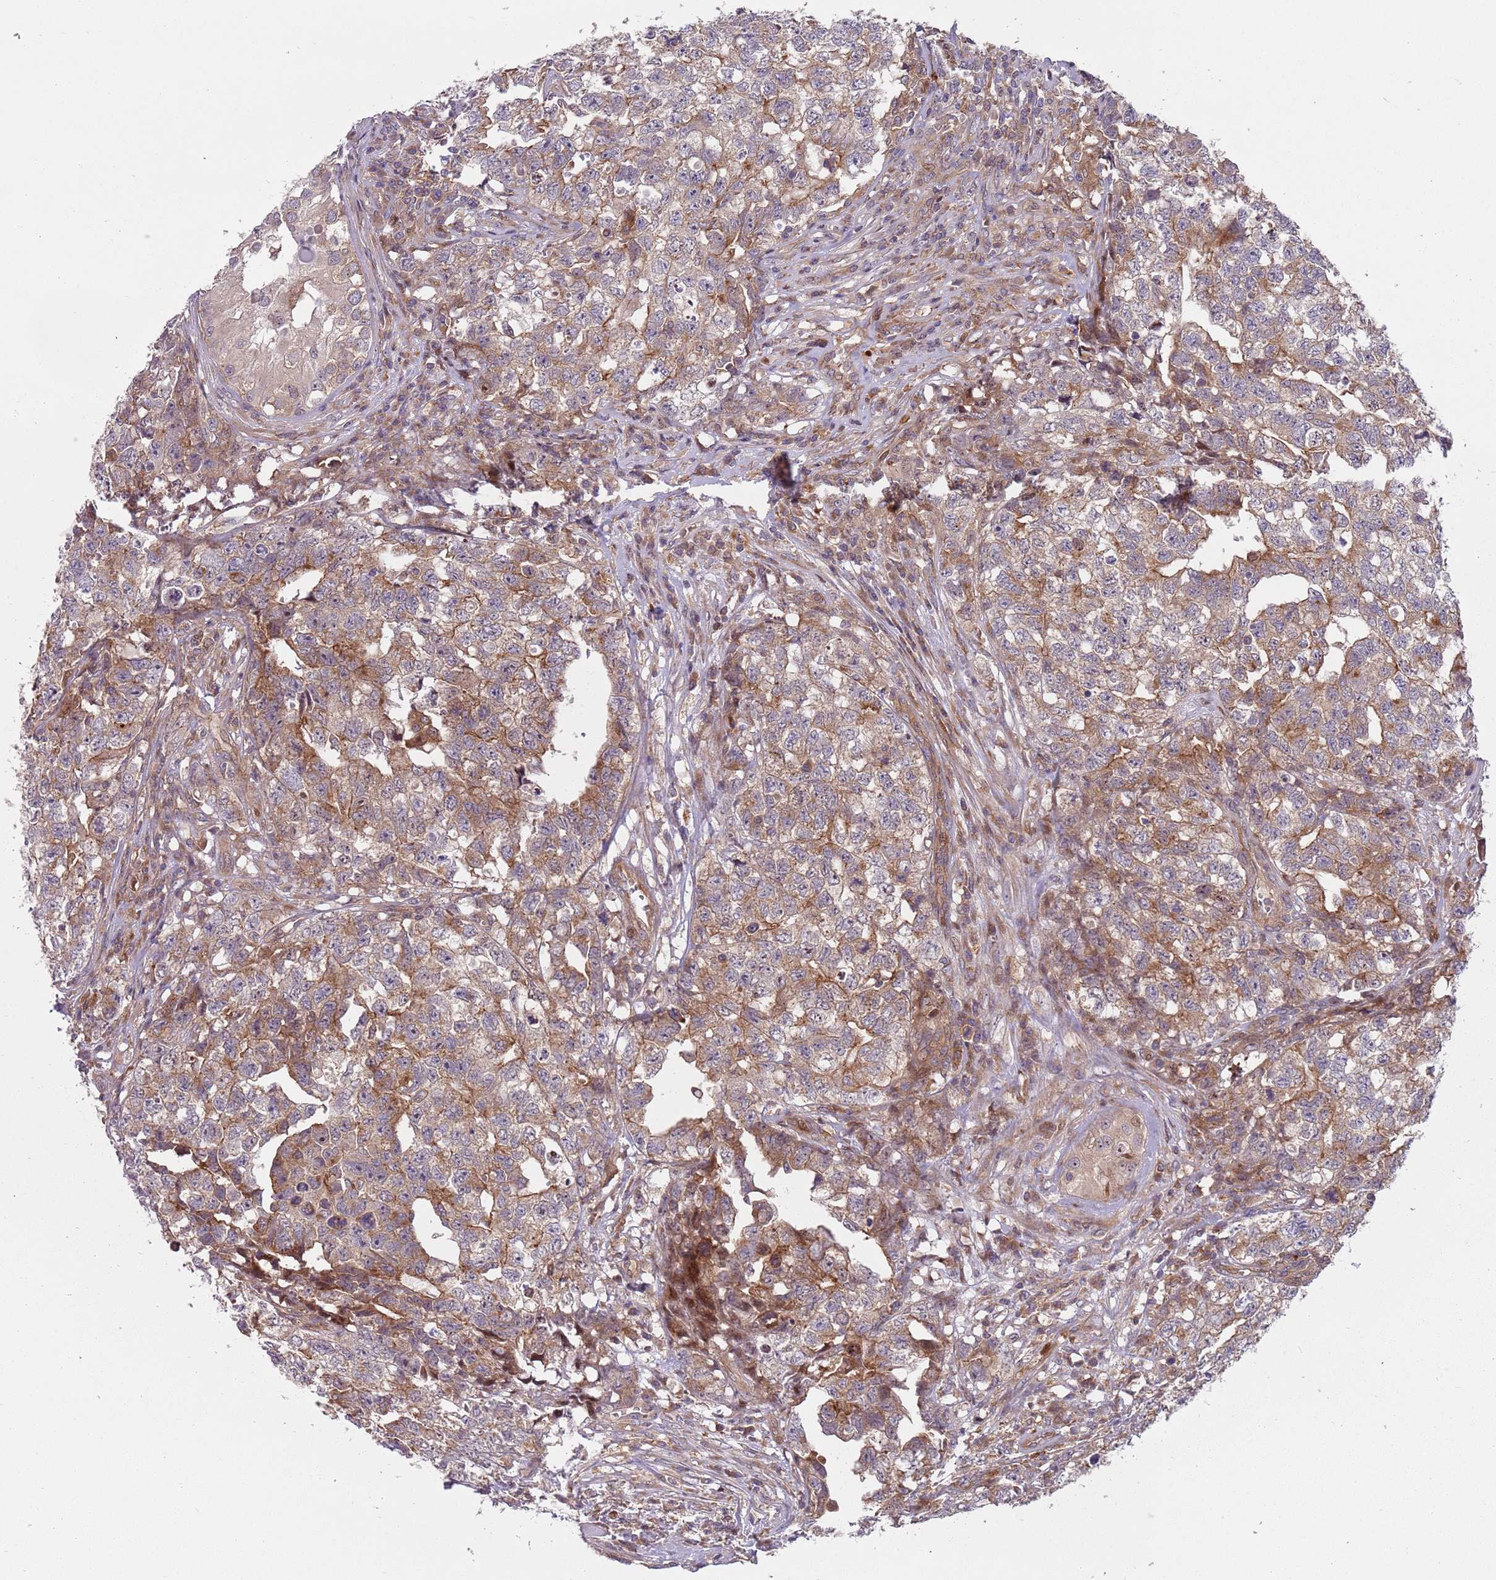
{"staining": {"intensity": "moderate", "quantity": "25%-75%", "location": "cytoplasmic/membranous"}, "tissue": "testis cancer", "cell_type": "Tumor cells", "image_type": "cancer", "snomed": [{"axis": "morphology", "description": "Carcinoma, Embryonal, NOS"}, {"axis": "topography", "description": "Testis"}], "caption": "Immunohistochemical staining of human testis embryonal carcinoma shows moderate cytoplasmic/membranous protein staining in about 25%-75% of tumor cells.", "gene": "GGA1", "patient": {"sex": "male", "age": 31}}